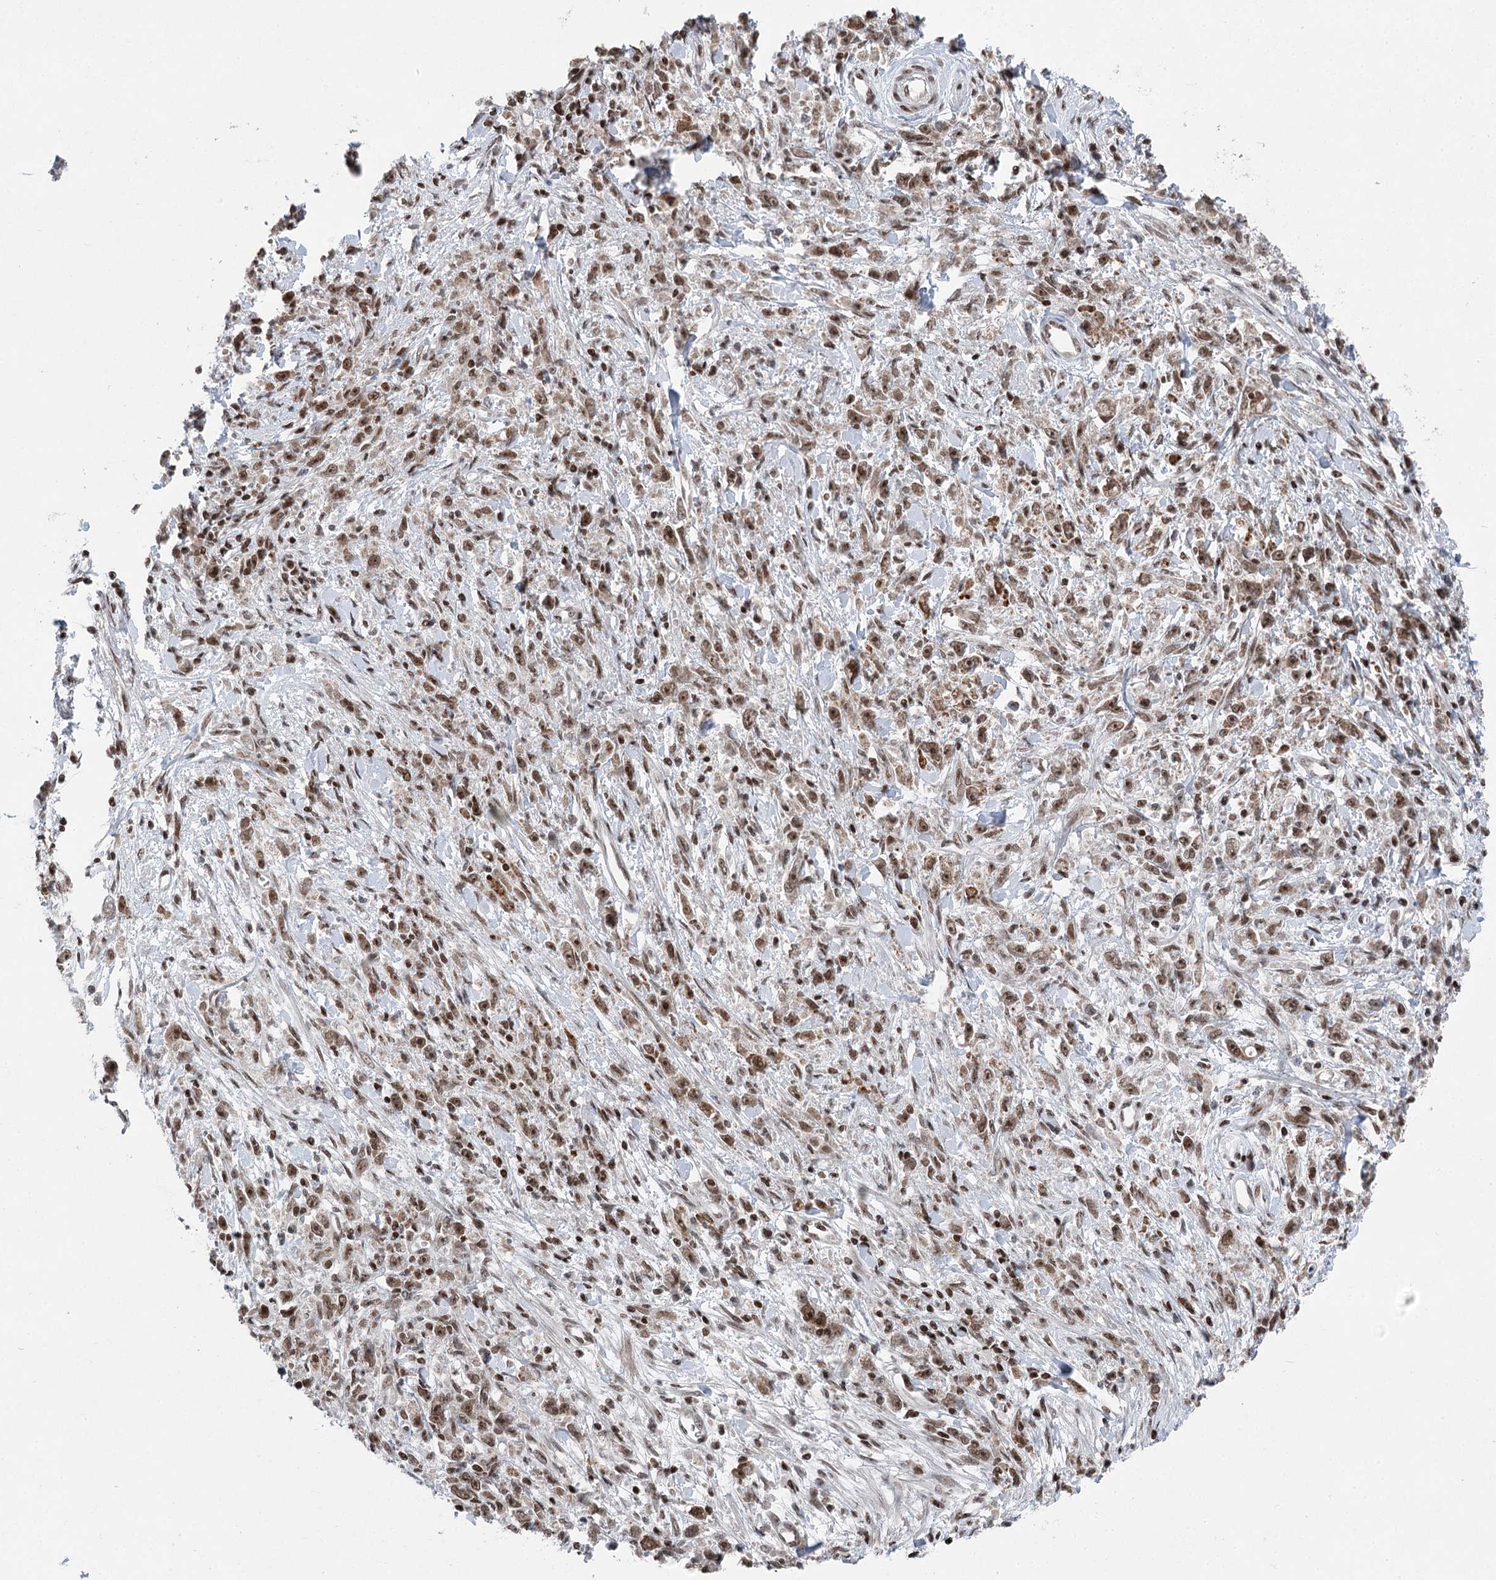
{"staining": {"intensity": "moderate", "quantity": ">75%", "location": "nuclear"}, "tissue": "stomach cancer", "cell_type": "Tumor cells", "image_type": "cancer", "snomed": [{"axis": "morphology", "description": "Adenocarcinoma, NOS"}, {"axis": "topography", "description": "Stomach"}], "caption": "IHC (DAB) staining of human adenocarcinoma (stomach) shows moderate nuclear protein positivity in about >75% of tumor cells.", "gene": "CGGBP1", "patient": {"sex": "female", "age": 59}}